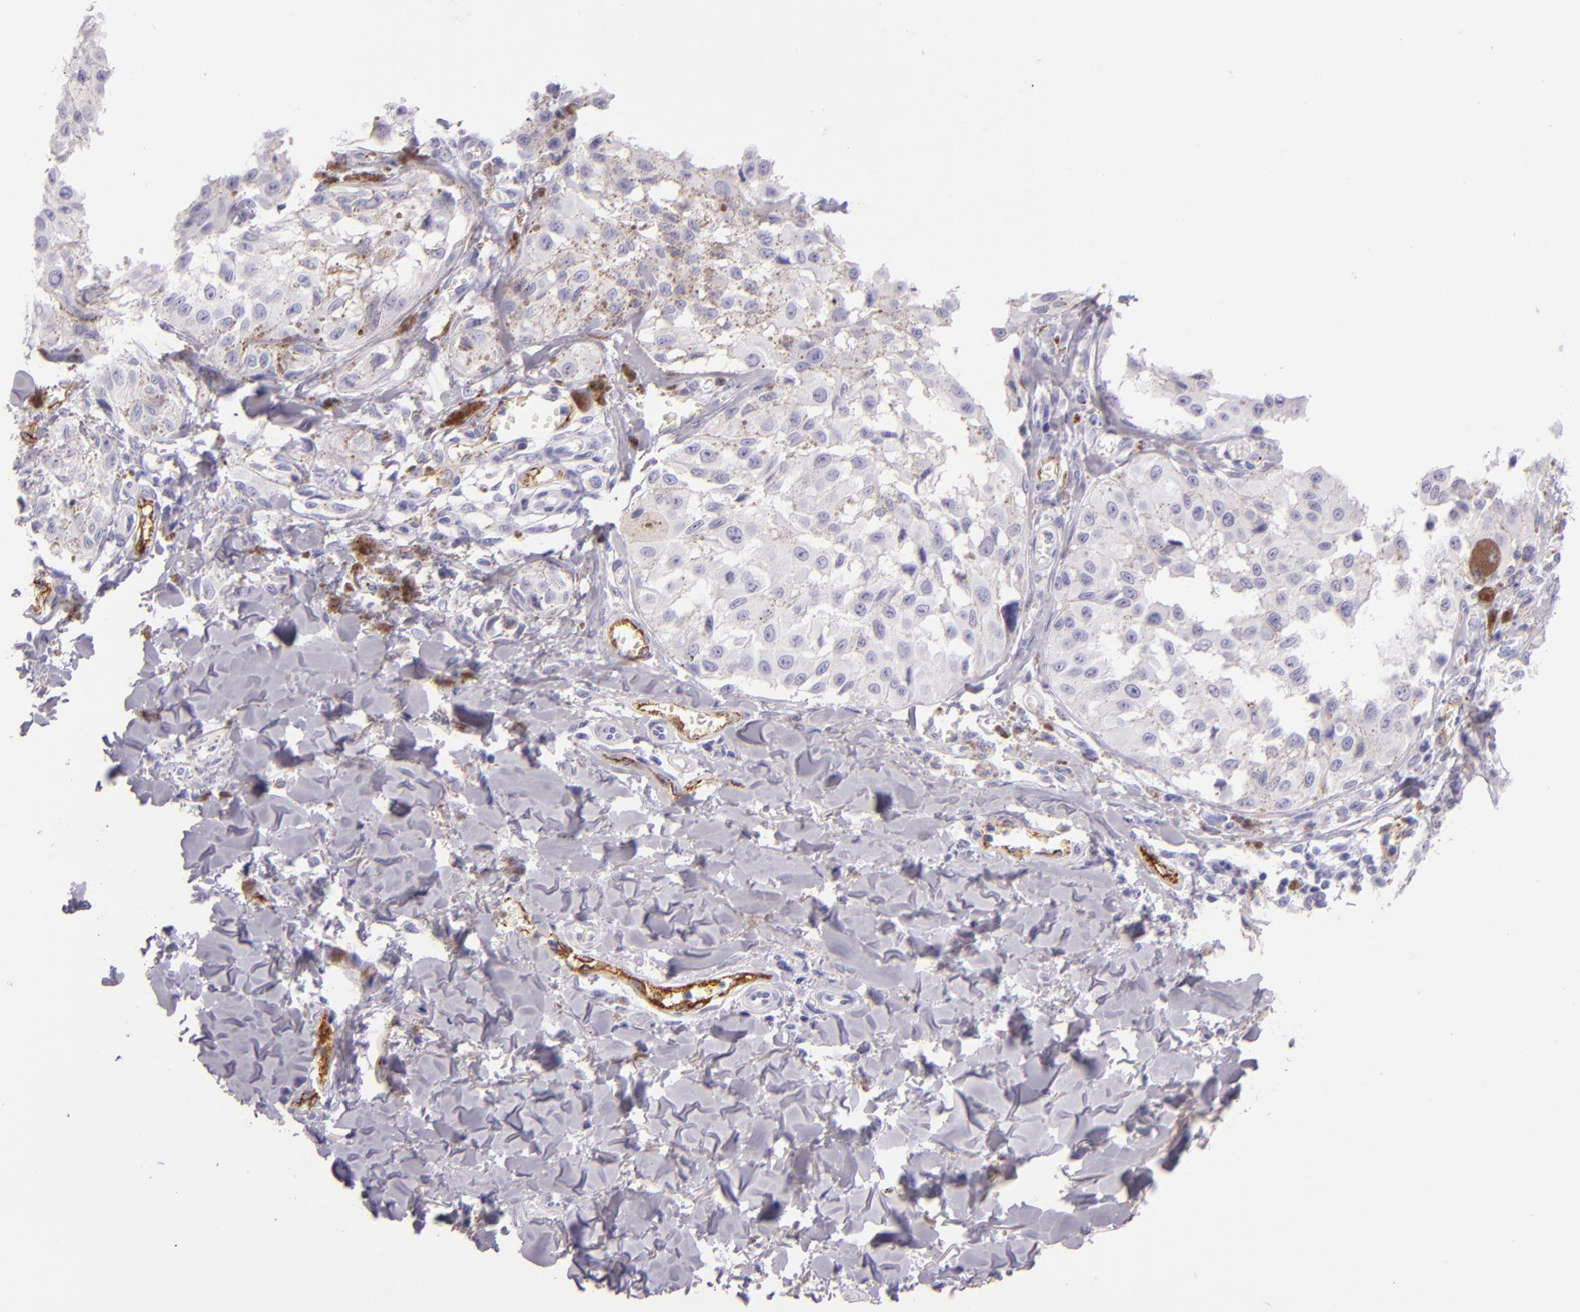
{"staining": {"intensity": "negative", "quantity": "none", "location": "none"}, "tissue": "melanoma", "cell_type": "Tumor cells", "image_type": "cancer", "snomed": [{"axis": "morphology", "description": "Malignant melanoma, NOS"}, {"axis": "topography", "description": "Skin"}], "caption": "The histopathology image exhibits no significant positivity in tumor cells of malignant melanoma.", "gene": "SELP", "patient": {"sex": "female", "age": 82}}